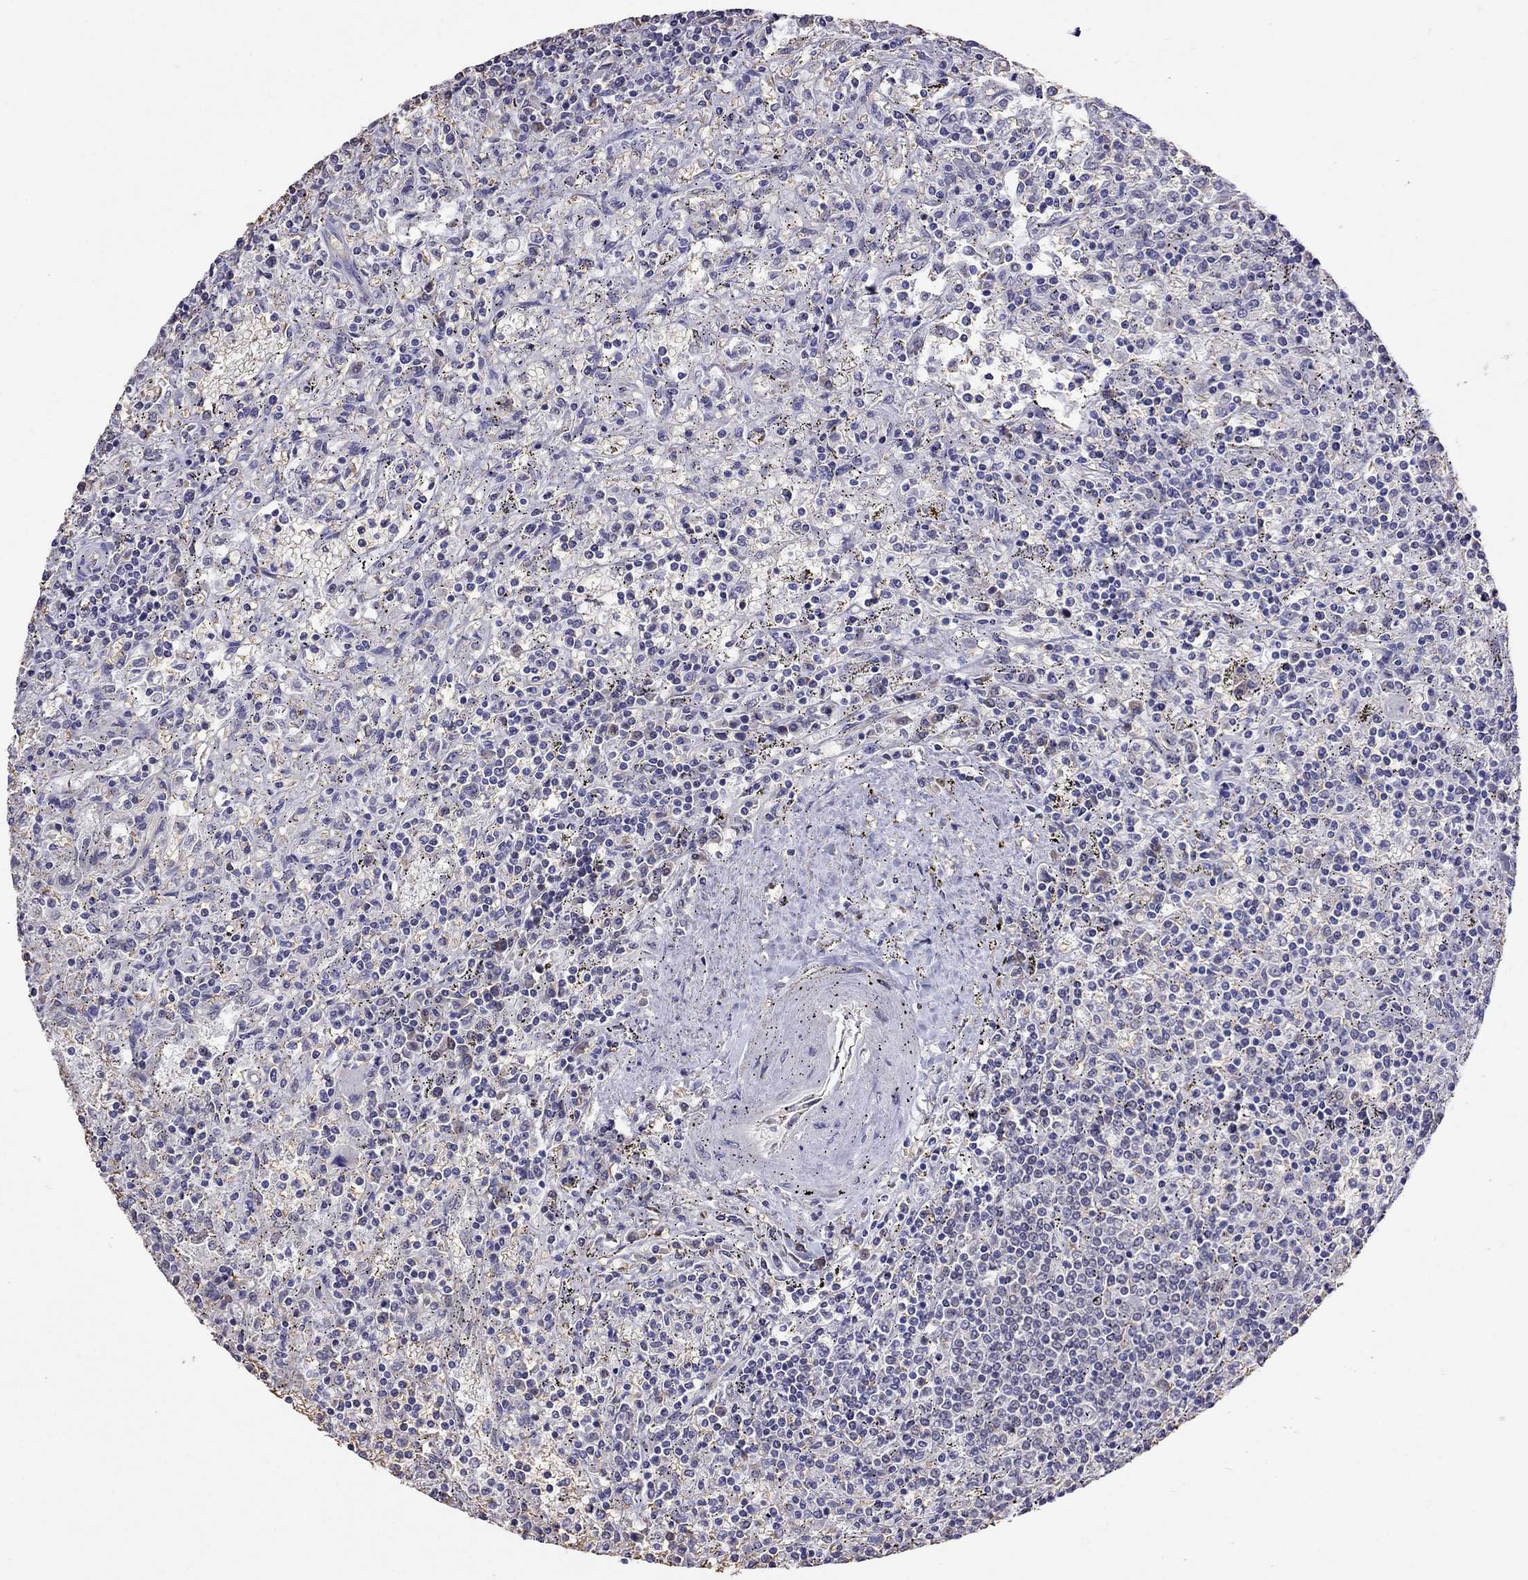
{"staining": {"intensity": "negative", "quantity": "none", "location": "none"}, "tissue": "lymphoma", "cell_type": "Tumor cells", "image_type": "cancer", "snomed": [{"axis": "morphology", "description": "Malignant lymphoma, non-Hodgkin's type, Low grade"}, {"axis": "topography", "description": "Spleen"}], "caption": "An immunohistochemistry micrograph of low-grade malignant lymphoma, non-Hodgkin's type is shown. There is no staining in tumor cells of low-grade malignant lymphoma, non-Hodgkin's type.", "gene": "ADAM28", "patient": {"sex": "male", "age": 62}}